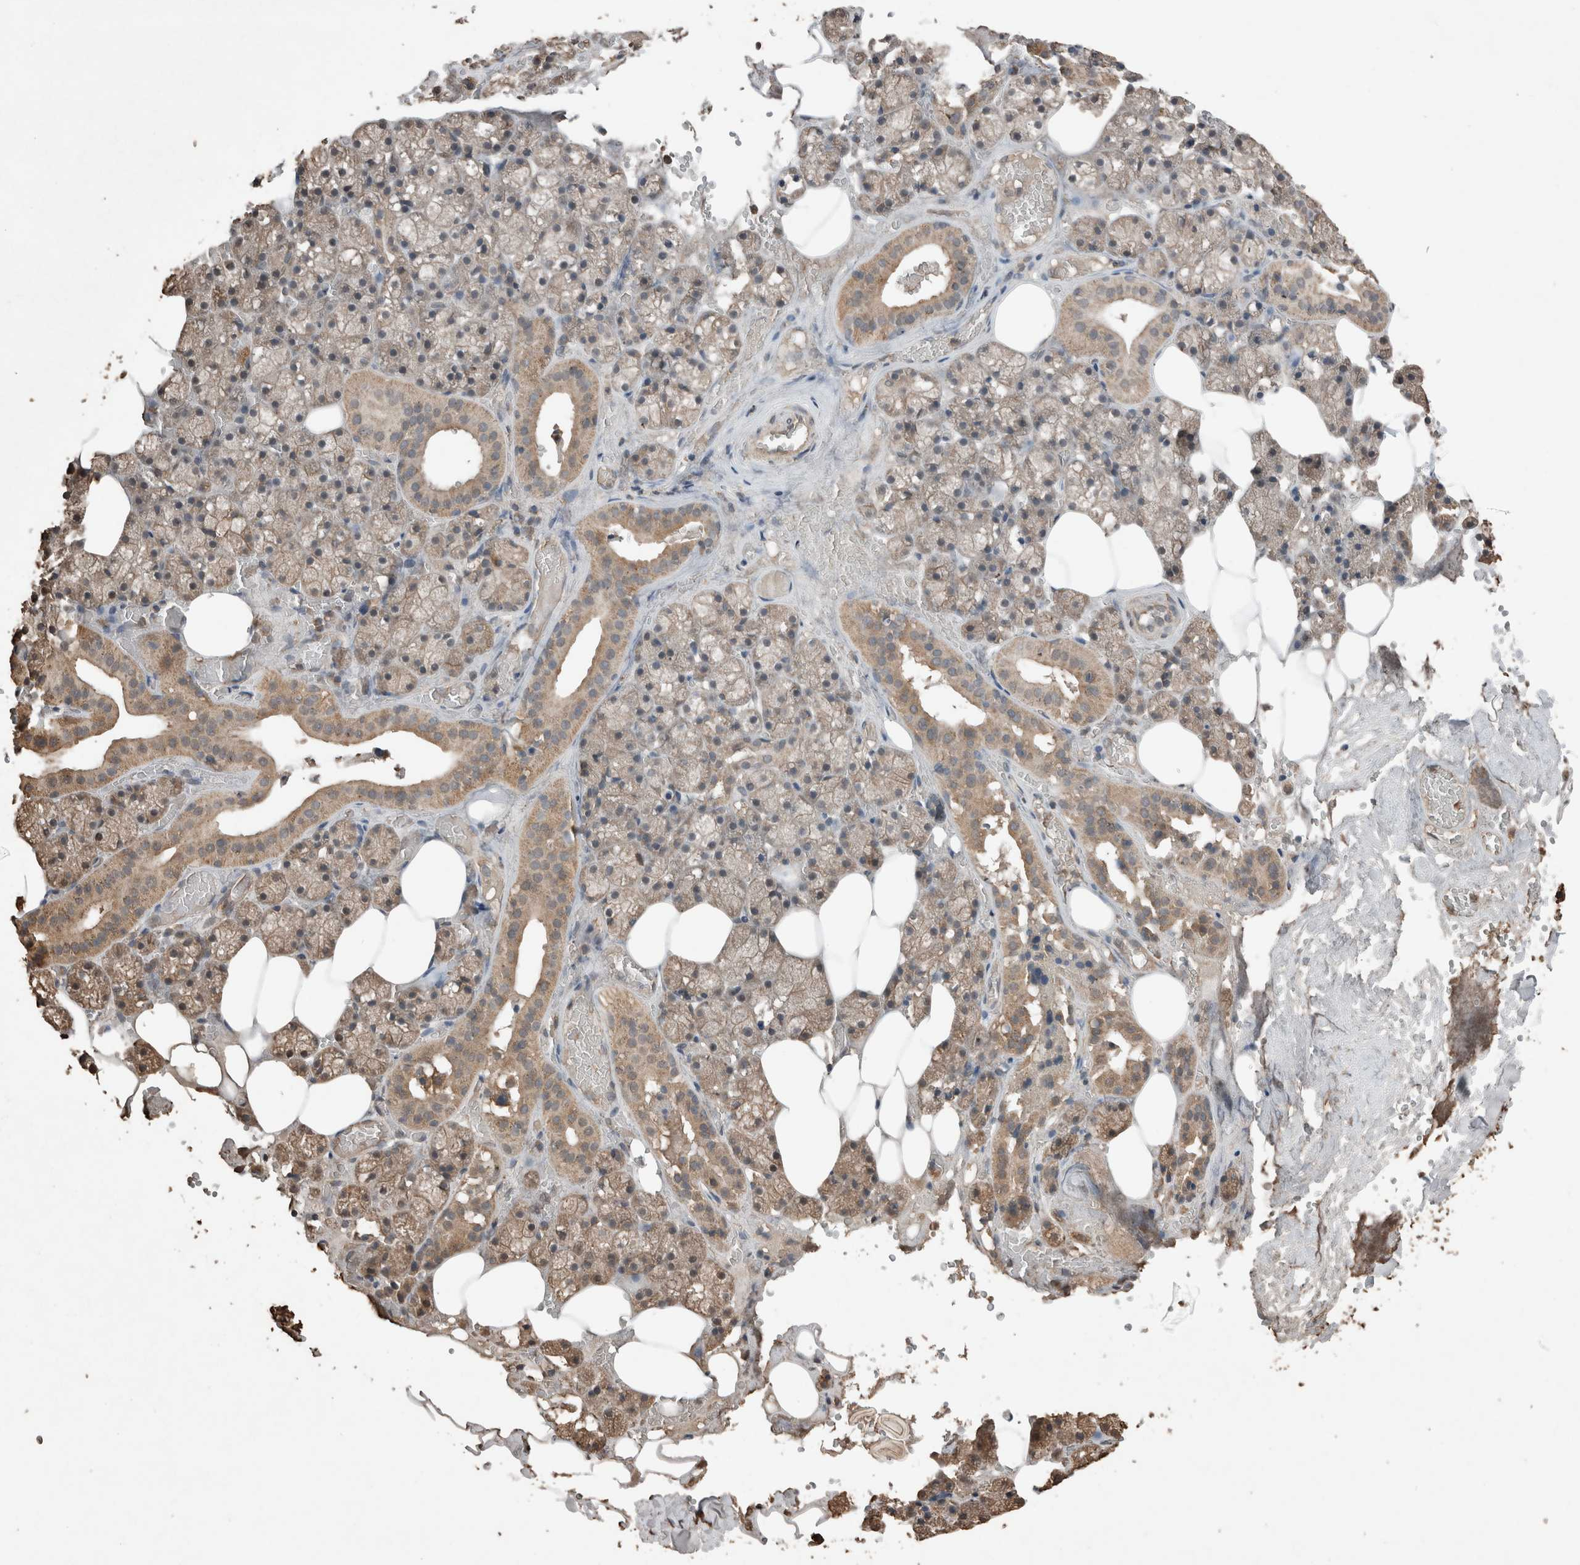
{"staining": {"intensity": "weak", "quantity": ">75%", "location": "cytoplasmic/membranous"}, "tissue": "salivary gland", "cell_type": "Glandular cells", "image_type": "normal", "snomed": [{"axis": "morphology", "description": "Normal tissue, NOS"}, {"axis": "topography", "description": "Salivary gland"}], "caption": "The image reveals staining of unremarkable salivary gland, revealing weak cytoplasmic/membranous protein staining (brown color) within glandular cells. (IHC, brightfield microscopy, high magnification).", "gene": "KLK14", "patient": {"sex": "male", "age": 62}}